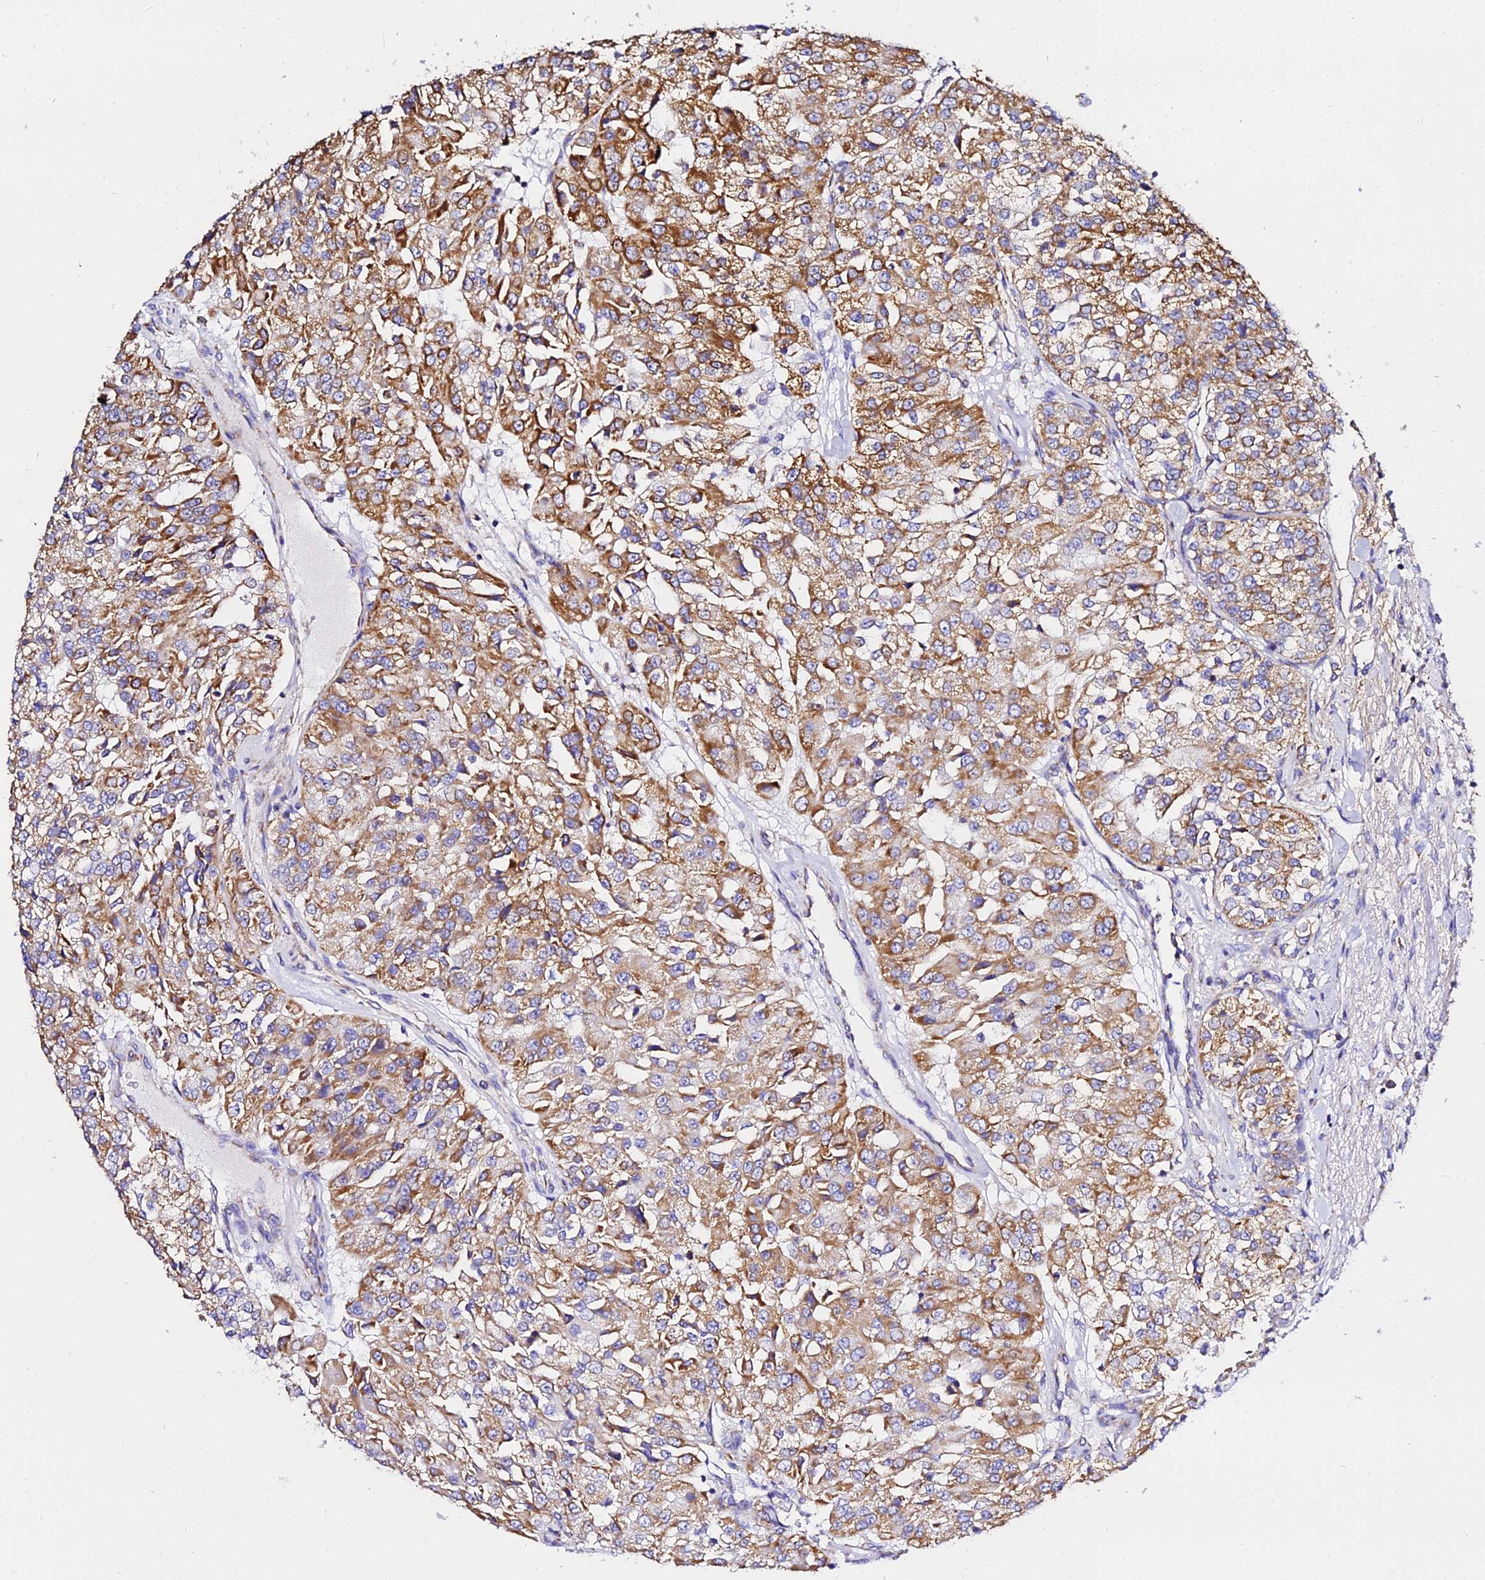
{"staining": {"intensity": "moderate", "quantity": ">75%", "location": "cytoplasmic/membranous"}, "tissue": "renal cancer", "cell_type": "Tumor cells", "image_type": "cancer", "snomed": [{"axis": "morphology", "description": "Adenocarcinoma, NOS"}, {"axis": "topography", "description": "Kidney"}], "caption": "Renal cancer was stained to show a protein in brown. There is medium levels of moderate cytoplasmic/membranous staining in about >75% of tumor cells.", "gene": "ZNF573", "patient": {"sex": "female", "age": 63}}